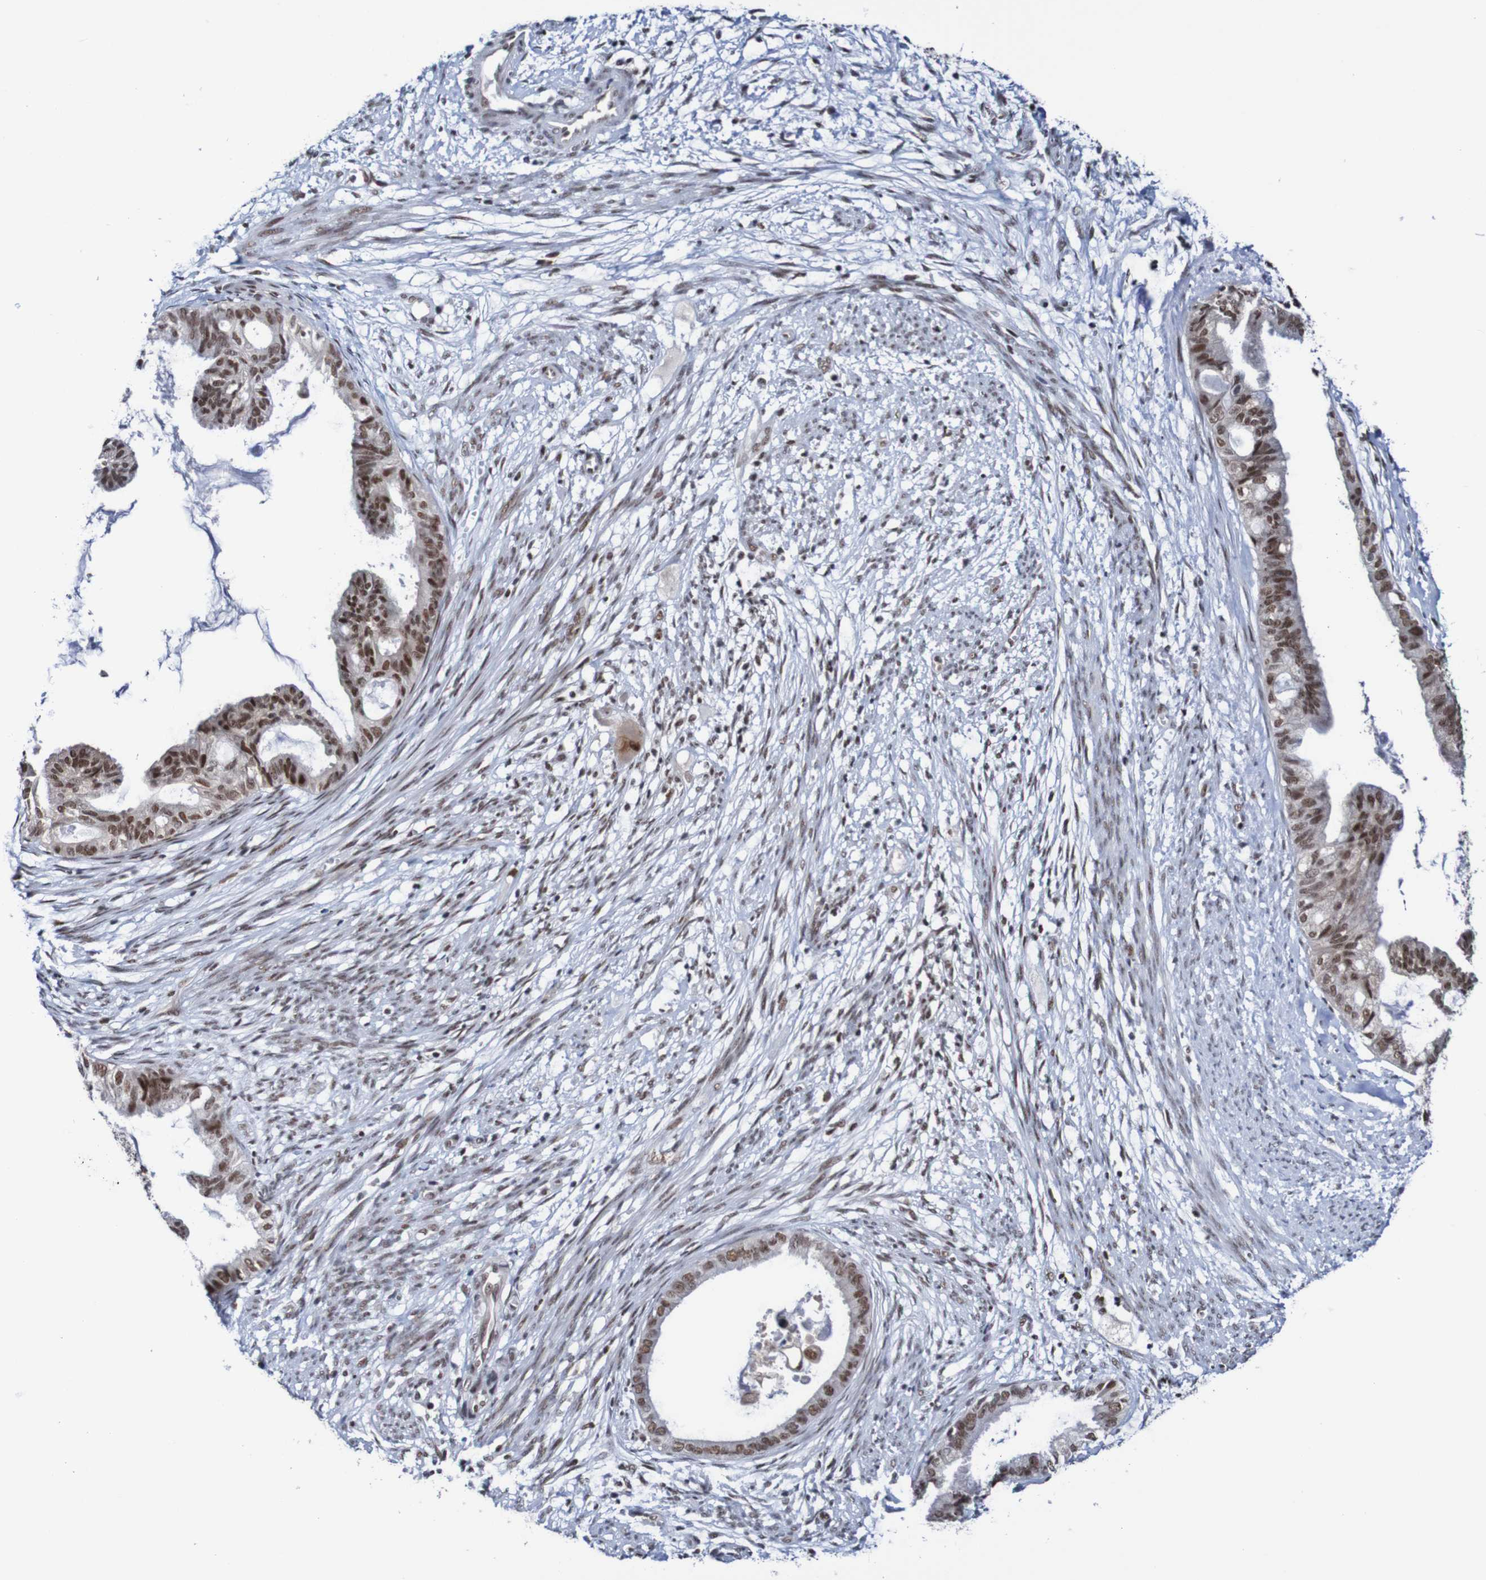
{"staining": {"intensity": "moderate", "quantity": ">75%", "location": "nuclear"}, "tissue": "cervical cancer", "cell_type": "Tumor cells", "image_type": "cancer", "snomed": [{"axis": "morphology", "description": "Normal tissue, NOS"}, {"axis": "morphology", "description": "Adenocarcinoma, NOS"}, {"axis": "topography", "description": "Cervix"}, {"axis": "topography", "description": "Endometrium"}], "caption": "This histopathology image reveals IHC staining of adenocarcinoma (cervical), with medium moderate nuclear expression in approximately >75% of tumor cells.", "gene": "CDC5L", "patient": {"sex": "female", "age": 86}}